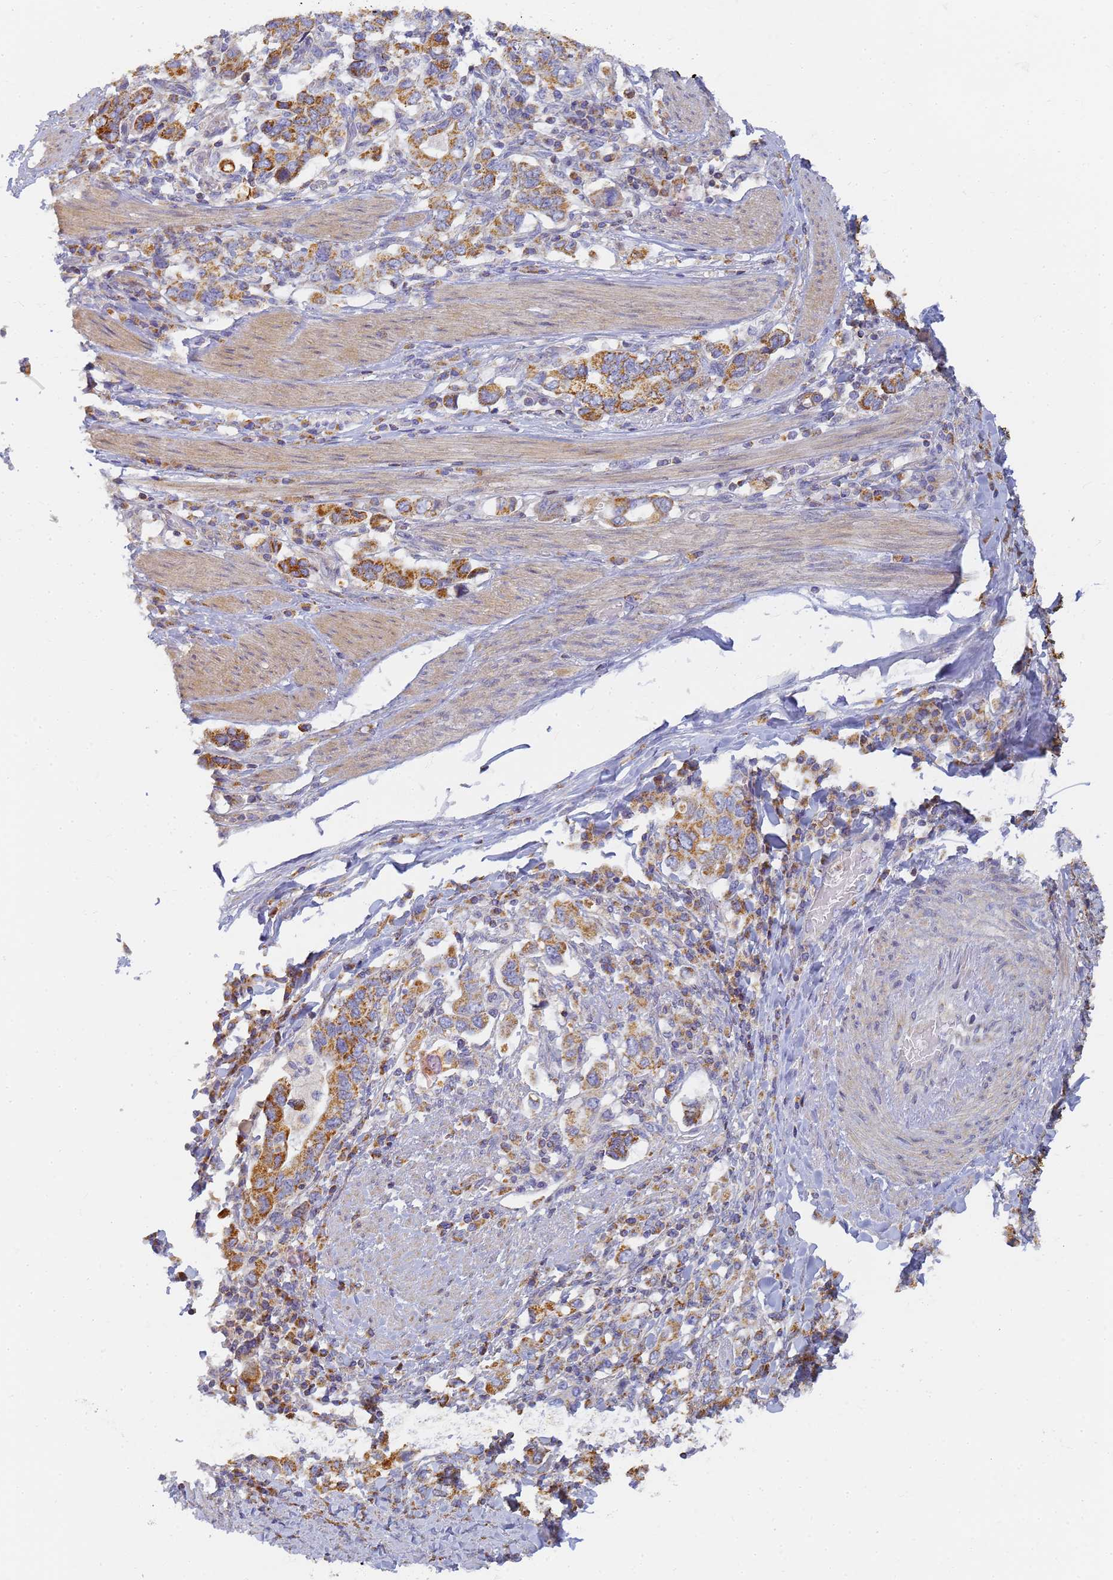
{"staining": {"intensity": "strong", "quantity": ">75%", "location": "cytoplasmic/membranous"}, "tissue": "stomach cancer", "cell_type": "Tumor cells", "image_type": "cancer", "snomed": [{"axis": "morphology", "description": "Adenocarcinoma, NOS"}, {"axis": "topography", "description": "Stomach, upper"}, {"axis": "topography", "description": "Stomach"}], "caption": "Immunohistochemistry photomicrograph of neoplastic tissue: human adenocarcinoma (stomach) stained using immunohistochemistry exhibits high levels of strong protein expression localized specifically in the cytoplasmic/membranous of tumor cells, appearing as a cytoplasmic/membranous brown color.", "gene": "UTP23", "patient": {"sex": "male", "age": 62}}